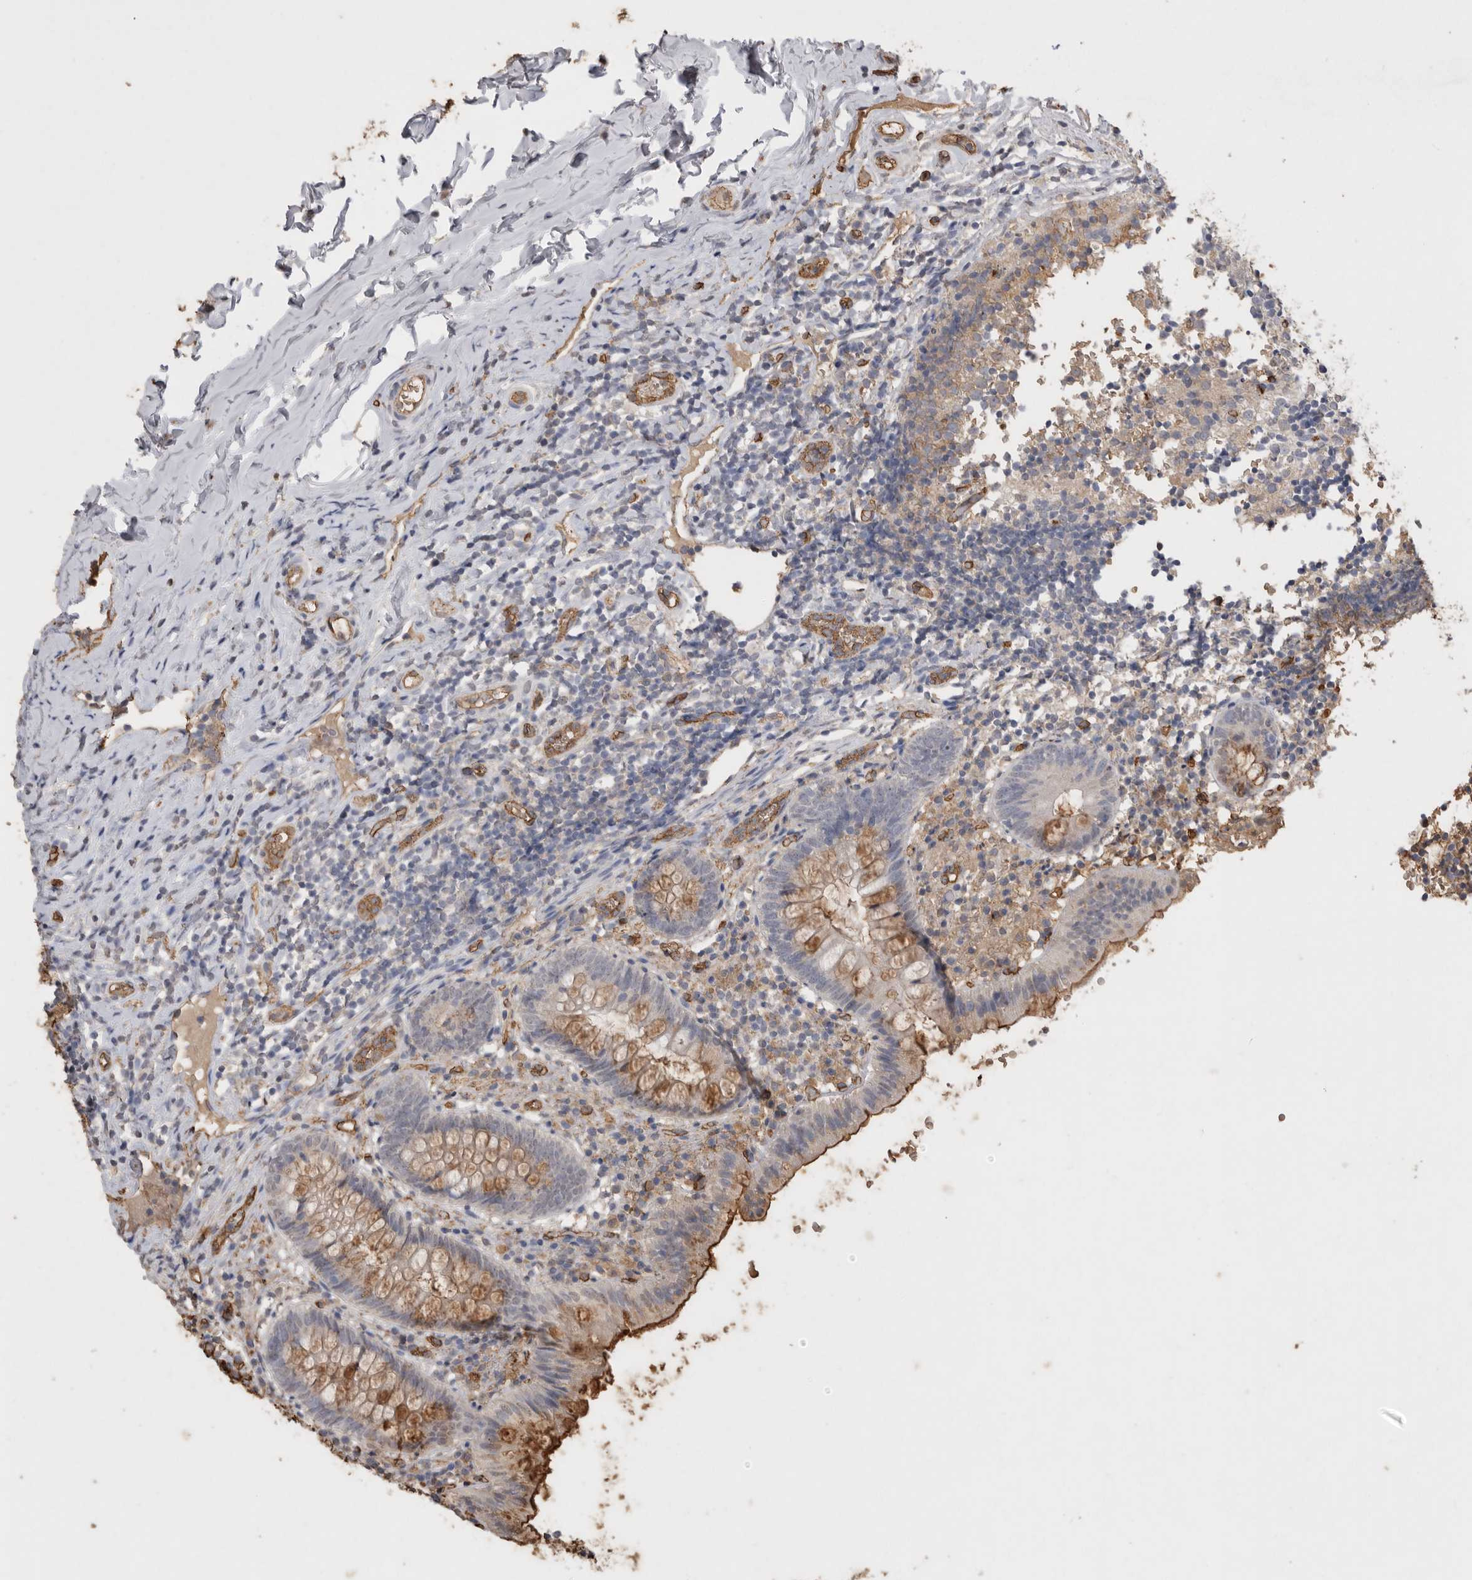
{"staining": {"intensity": "moderate", "quantity": "25%-75%", "location": "cytoplasmic/membranous"}, "tissue": "appendix", "cell_type": "Glandular cells", "image_type": "normal", "snomed": [{"axis": "morphology", "description": "Normal tissue, NOS"}, {"axis": "topography", "description": "Appendix"}], "caption": "Moderate cytoplasmic/membranous positivity is present in approximately 25%-75% of glandular cells in benign appendix.", "gene": "IL27", "patient": {"sex": "male", "age": 8}}